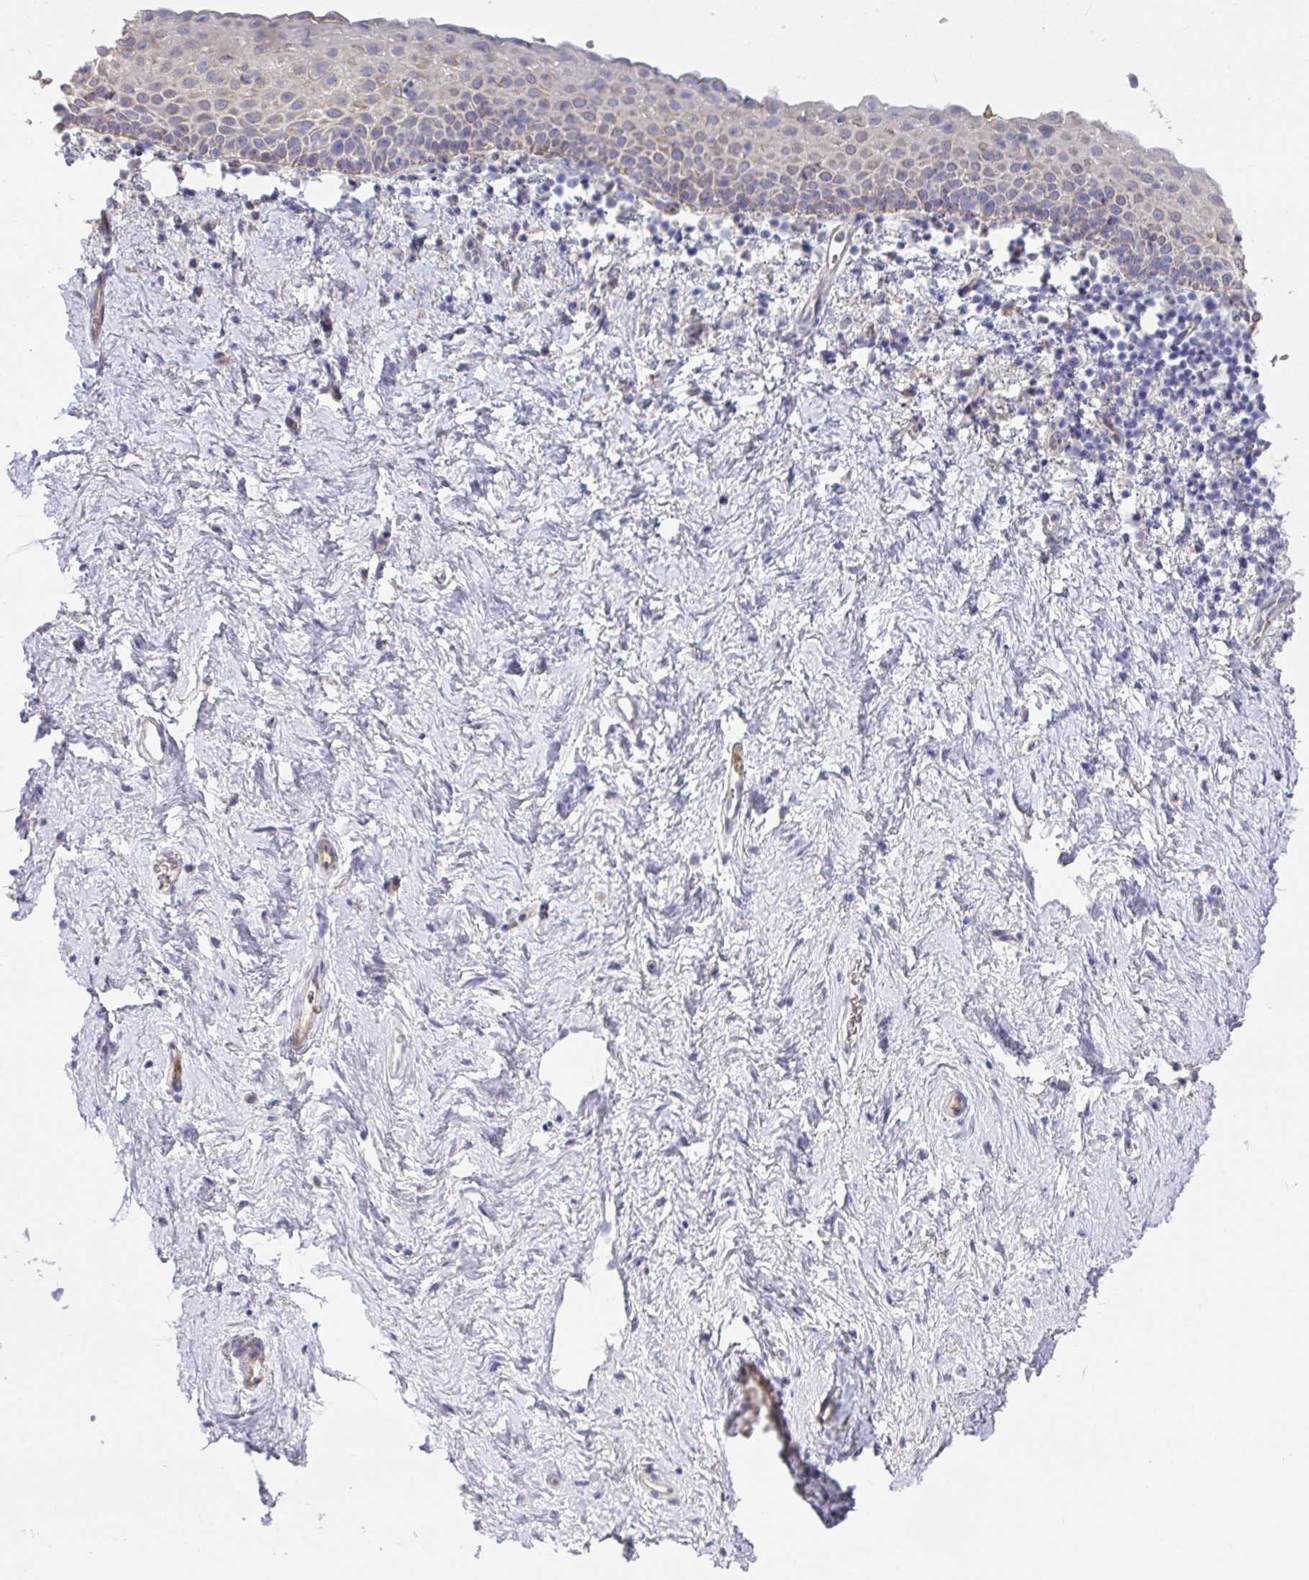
{"staining": {"intensity": "weak", "quantity": "<25%", "location": "cytoplasmic/membranous"}, "tissue": "vagina", "cell_type": "Squamous epithelial cells", "image_type": "normal", "snomed": [{"axis": "morphology", "description": "Normal tissue, NOS"}, {"axis": "topography", "description": "Vagina"}], "caption": "Human vagina stained for a protein using IHC shows no expression in squamous epithelial cells.", "gene": "ANO5", "patient": {"sex": "female", "age": 61}}